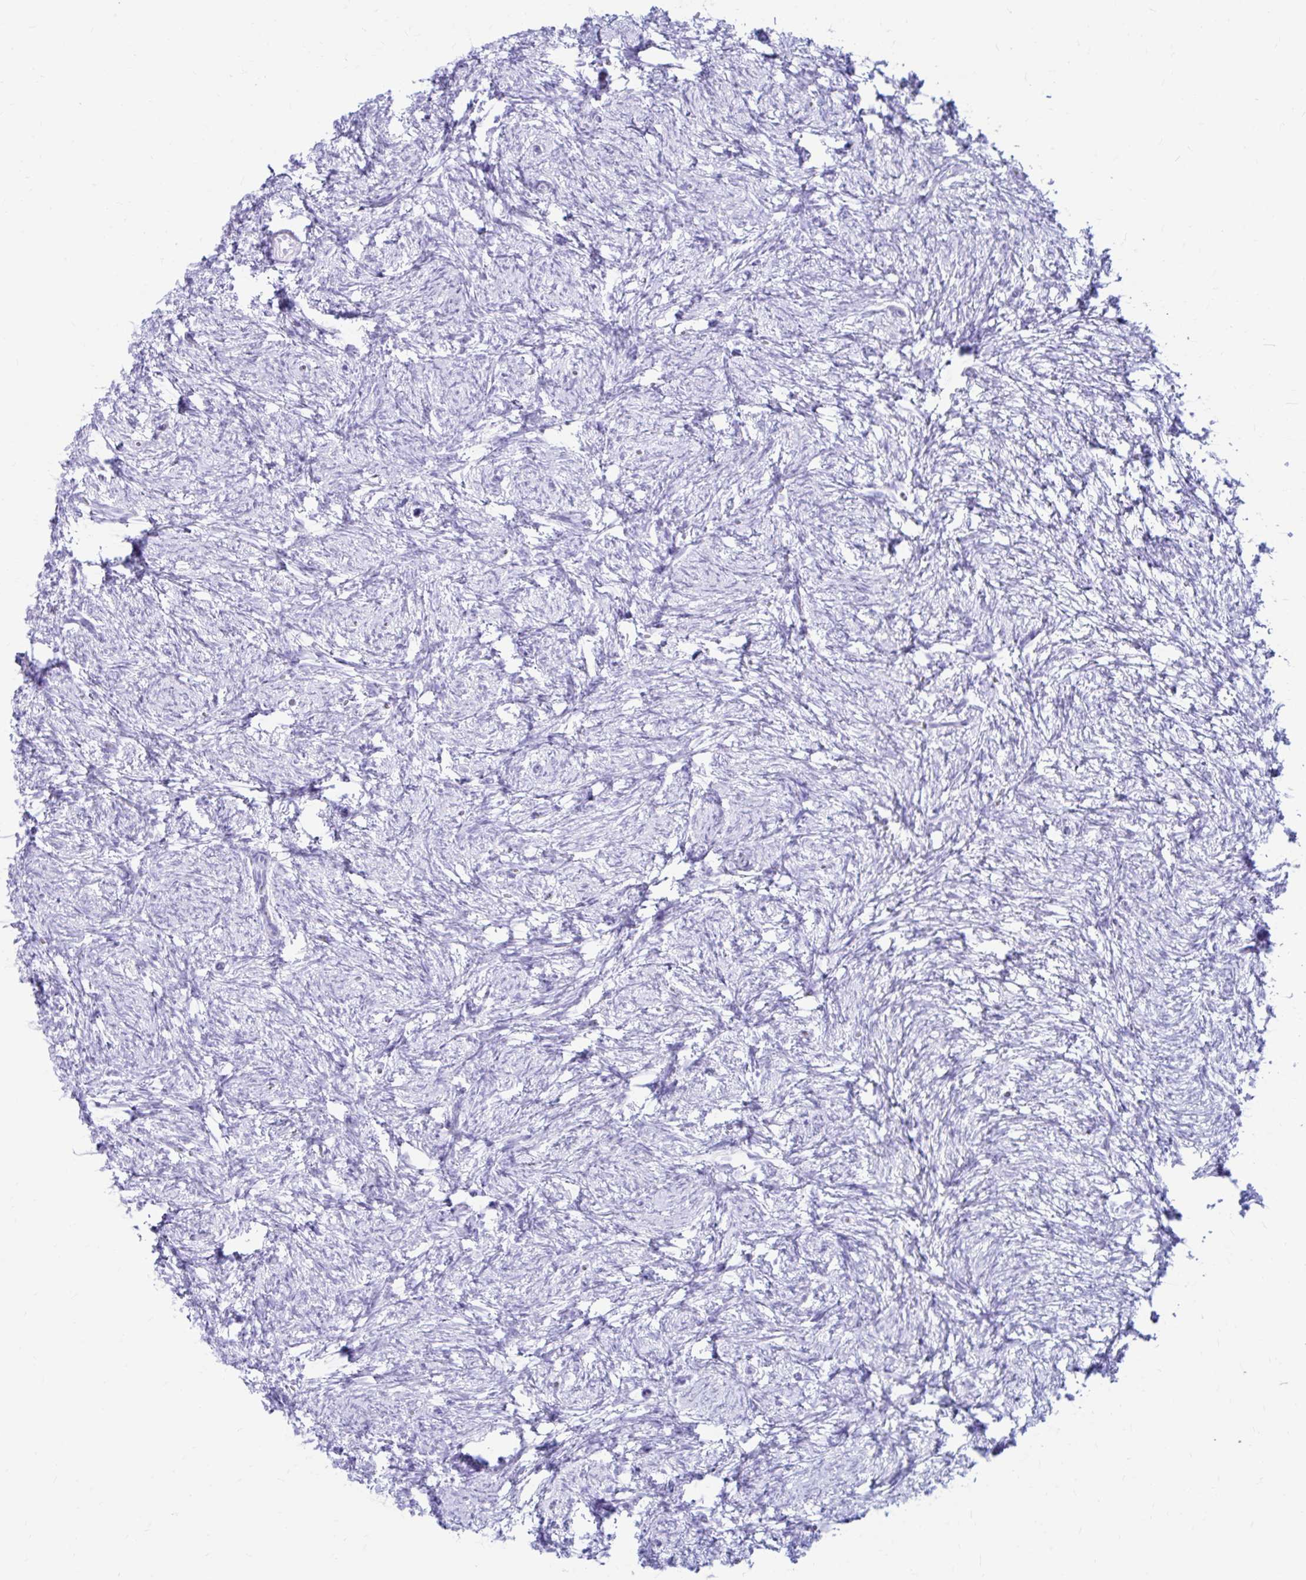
{"staining": {"intensity": "negative", "quantity": "none", "location": "none"}, "tissue": "ovary", "cell_type": "Follicle cells", "image_type": "normal", "snomed": [{"axis": "morphology", "description": "Normal tissue, NOS"}, {"axis": "topography", "description": "Ovary"}], "caption": "Immunohistochemistry (IHC) of benign ovary exhibits no staining in follicle cells. (DAB (3,3'-diaminobenzidine) immunohistochemistry (IHC), high magnification).", "gene": "NSG2", "patient": {"sex": "female", "age": 41}}